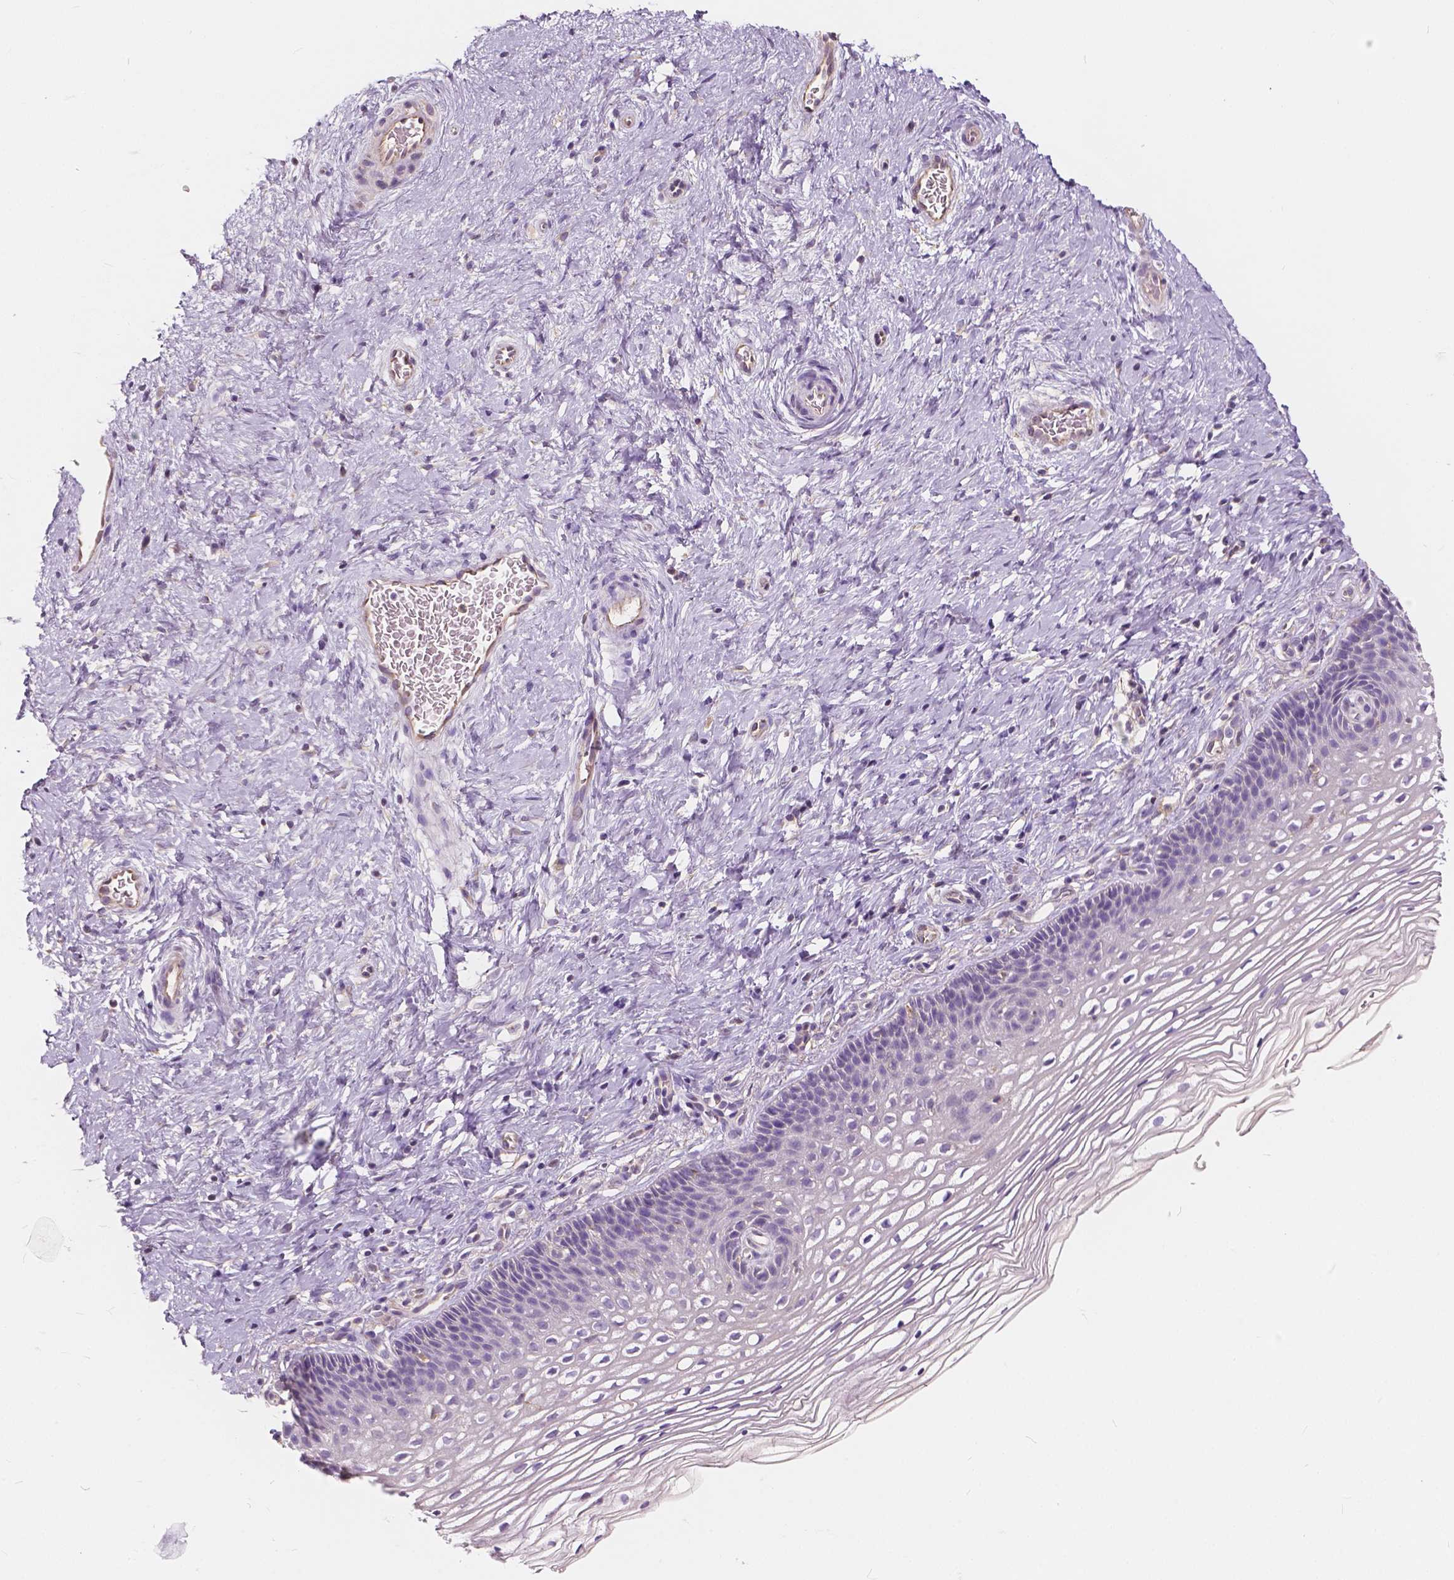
{"staining": {"intensity": "negative", "quantity": "none", "location": "none"}, "tissue": "cervix", "cell_type": "Glandular cells", "image_type": "normal", "snomed": [{"axis": "morphology", "description": "Normal tissue, NOS"}, {"axis": "topography", "description": "Cervix"}], "caption": "High power microscopy image of an IHC micrograph of normal cervix, revealing no significant expression in glandular cells.", "gene": "KIAA0513", "patient": {"sex": "female", "age": 34}}